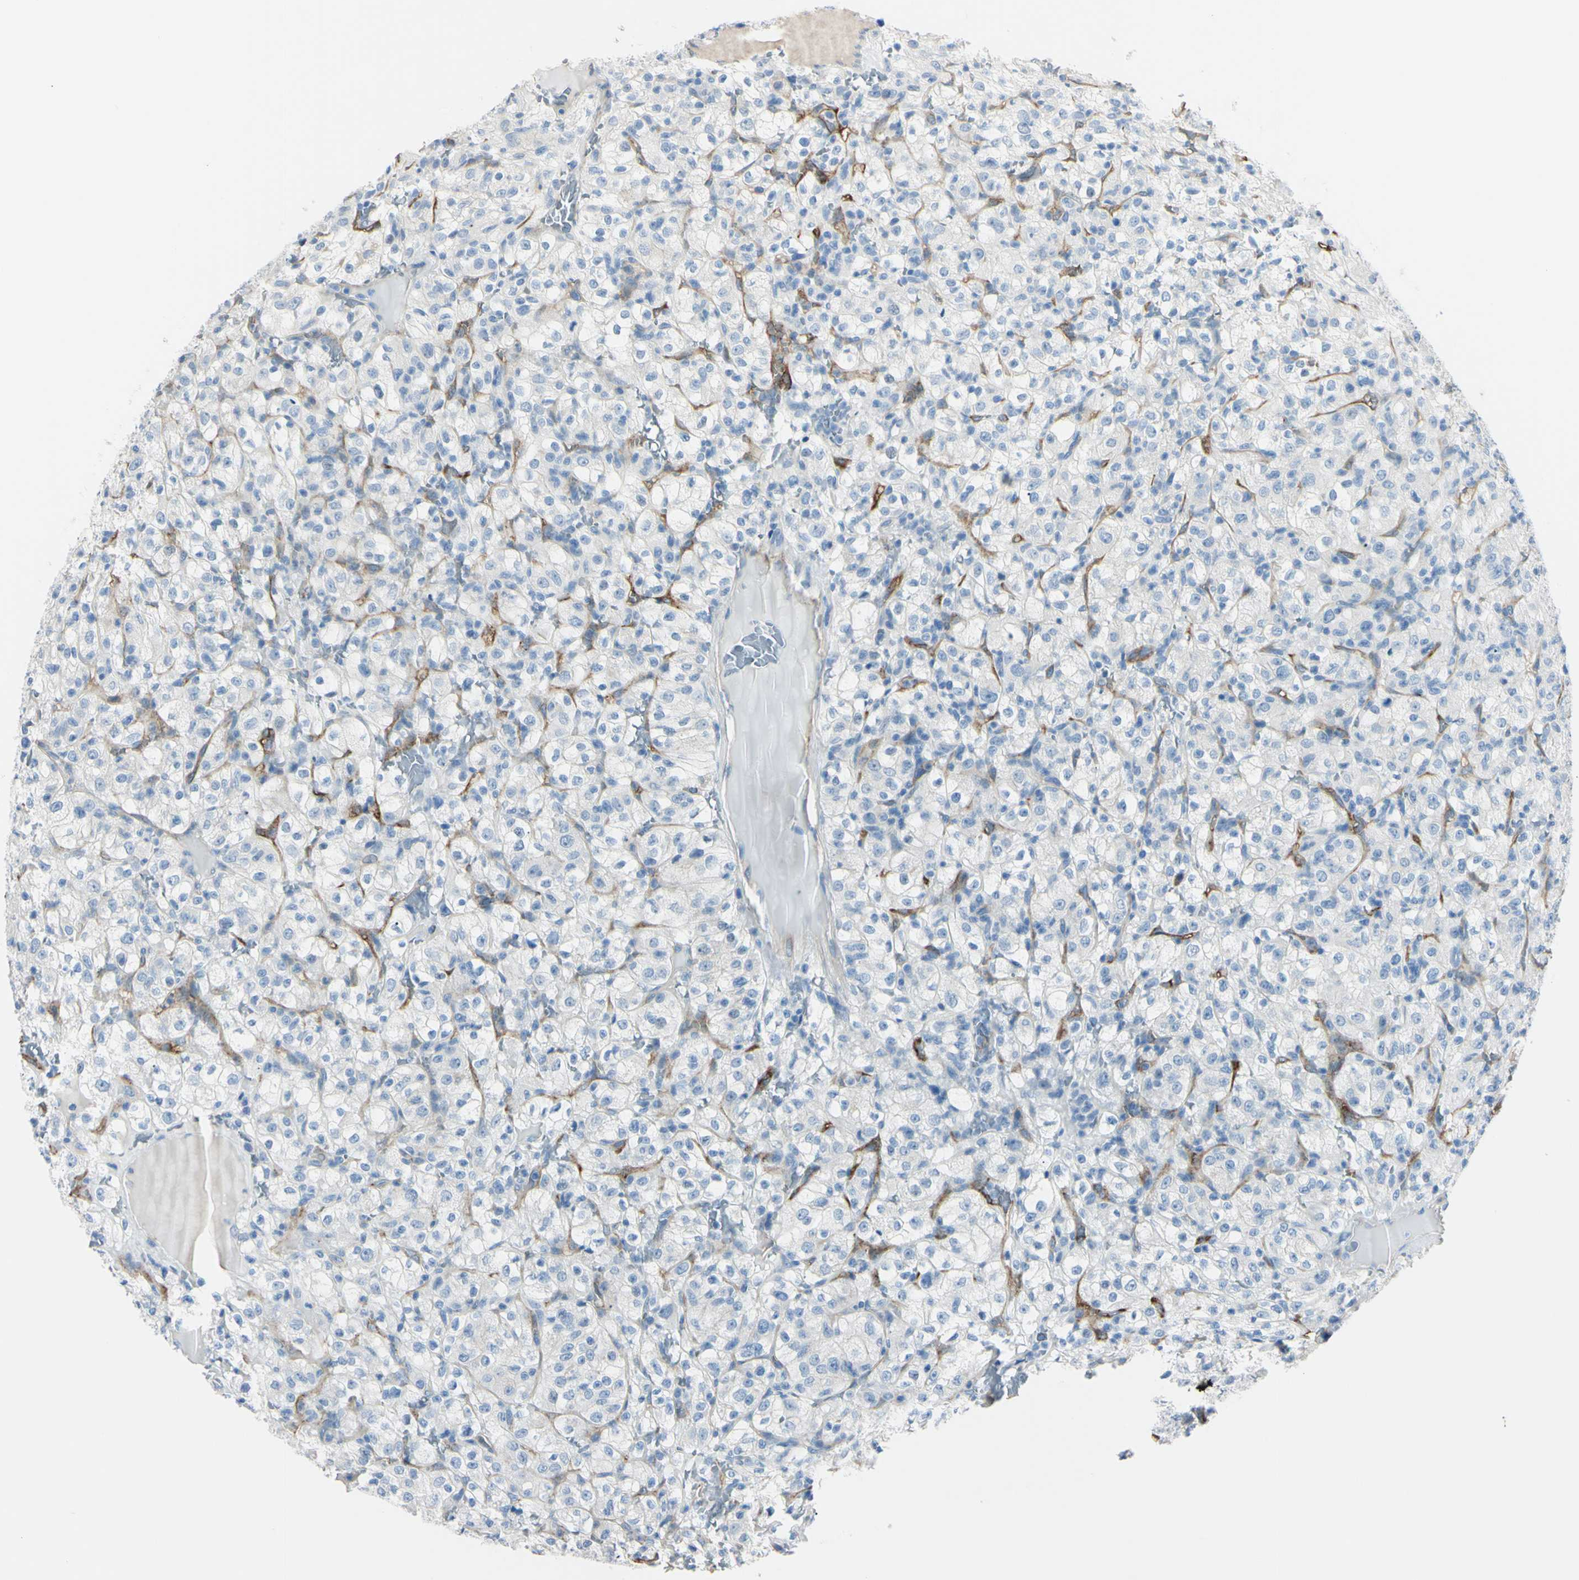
{"staining": {"intensity": "negative", "quantity": "none", "location": "none"}, "tissue": "renal cancer", "cell_type": "Tumor cells", "image_type": "cancer", "snomed": [{"axis": "morphology", "description": "Normal tissue, NOS"}, {"axis": "morphology", "description": "Adenocarcinoma, NOS"}, {"axis": "topography", "description": "Kidney"}], "caption": "DAB (3,3'-diaminobenzidine) immunohistochemical staining of human renal cancer exhibits no significant positivity in tumor cells.", "gene": "FOLH1", "patient": {"sex": "female", "age": 72}}